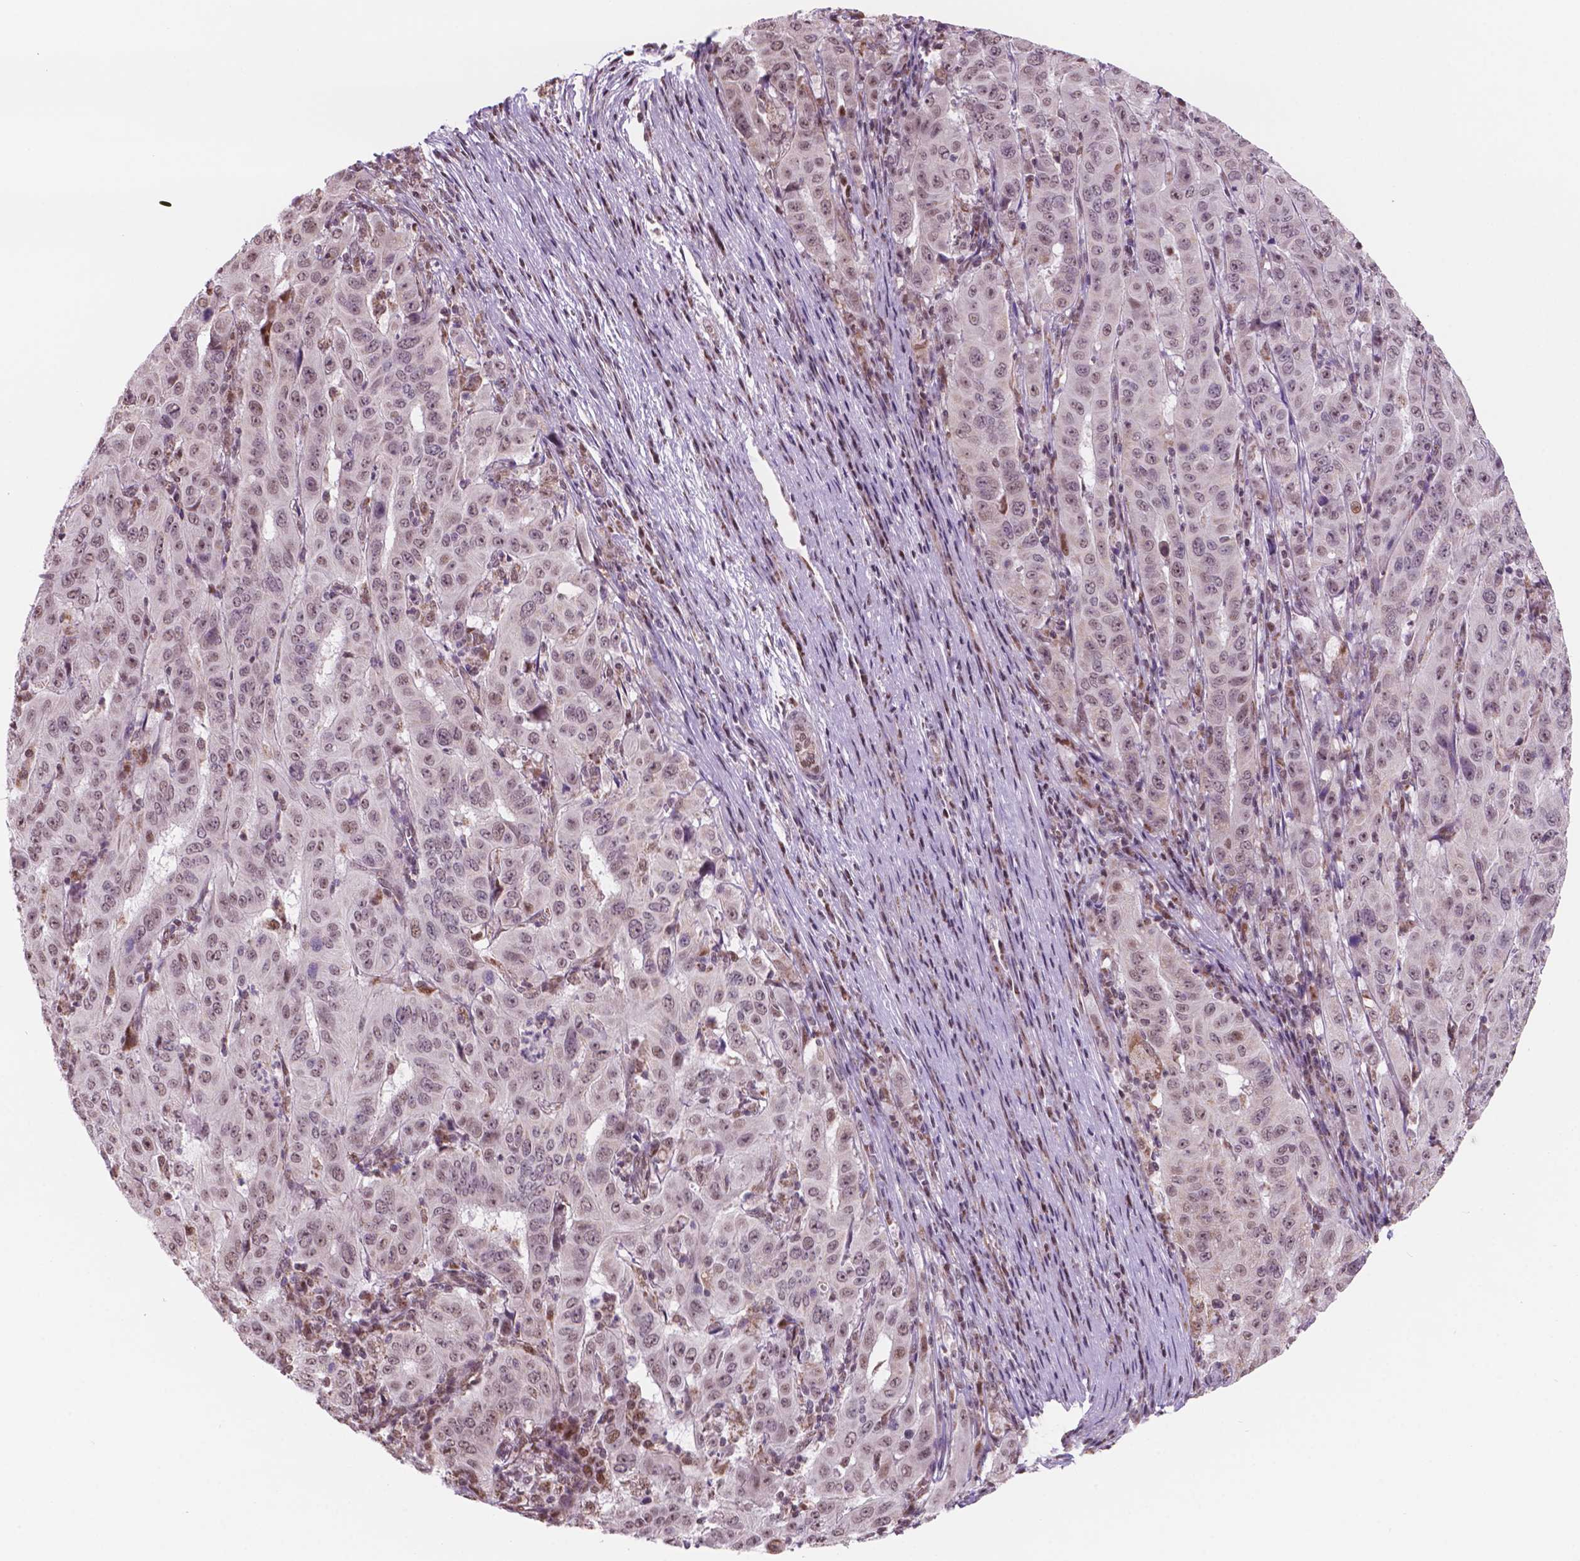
{"staining": {"intensity": "weak", "quantity": "<25%", "location": "nuclear"}, "tissue": "pancreatic cancer", "cell_type": "Tumor cells", "image_type": "cancer", "snomed": [{"axis": "morphology", "description": "Adenocarcinoma, NOS"}, {"axis": "topography", "description": "Pancreas"}], "caption": "This is an IHC micrograph of pancreatic cancer (adenocarcinoma). There is no expression in tumor cells.", "gene": "NDUFA10", "patient": {"sex": "male", "age": 63}}